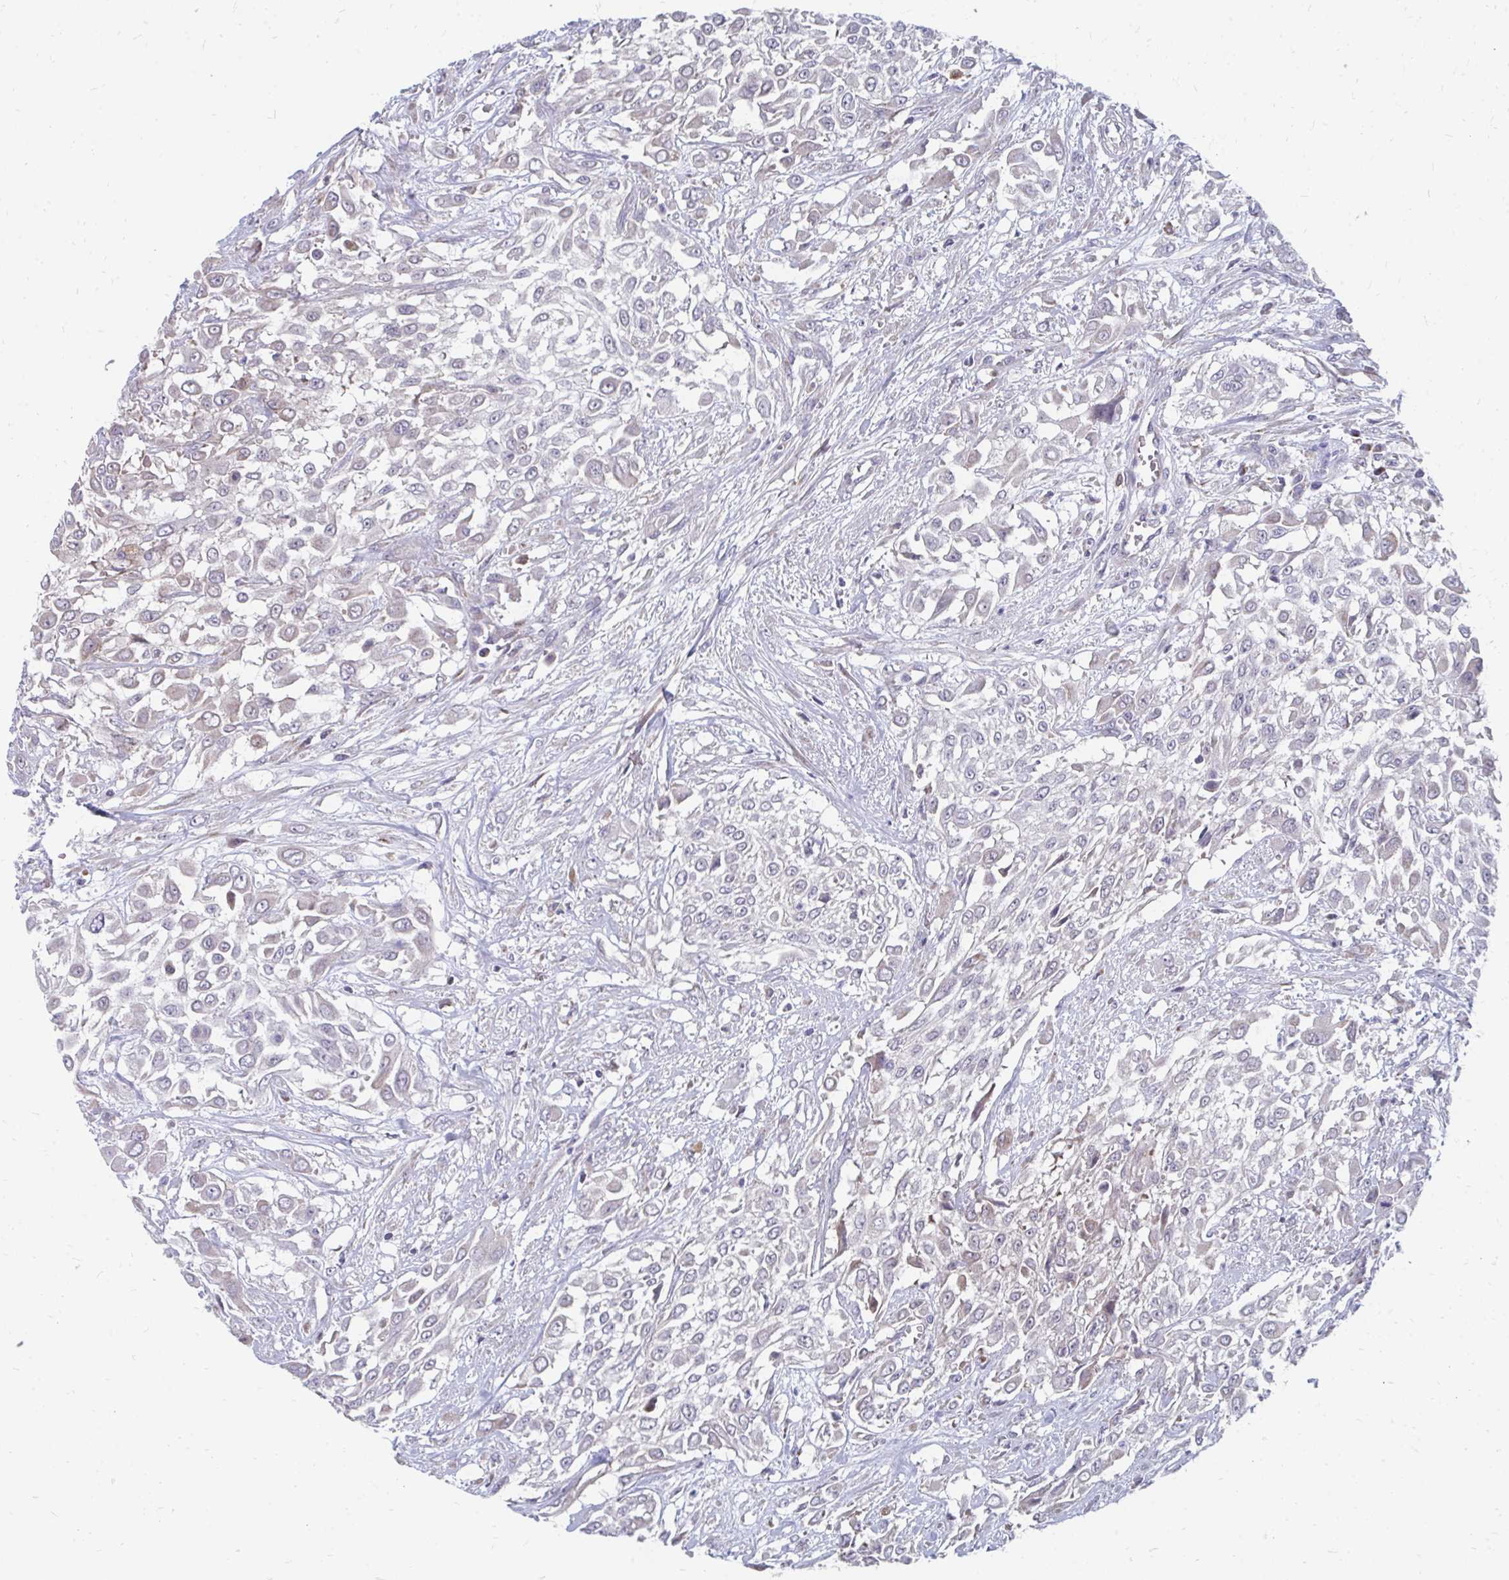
{"staining": {"intensity": "weak", "quantity": "<25%", "location": "cytoplasmic/membranous"}, "tissue": "urothelial cancer", "cell_type": "Tumor cells", "image_type": "cancer", "snomed": [{"axis": "morphology", "description": "Urothelial carcinoma, High grade"}, {"axis": "topography", "description": "Urinary bladder"}], "caption": "Protein analysis of high-grade urothelial carcinoma shows no significant staining in tumor cells. The staining is performed using DAB (3,3'-diaminobenzidine) brown chromogen with nuclei counter-stained in using hematoxylin.", "gene": "PABIR3", "patient": {"sex": "male", "age": 57}}